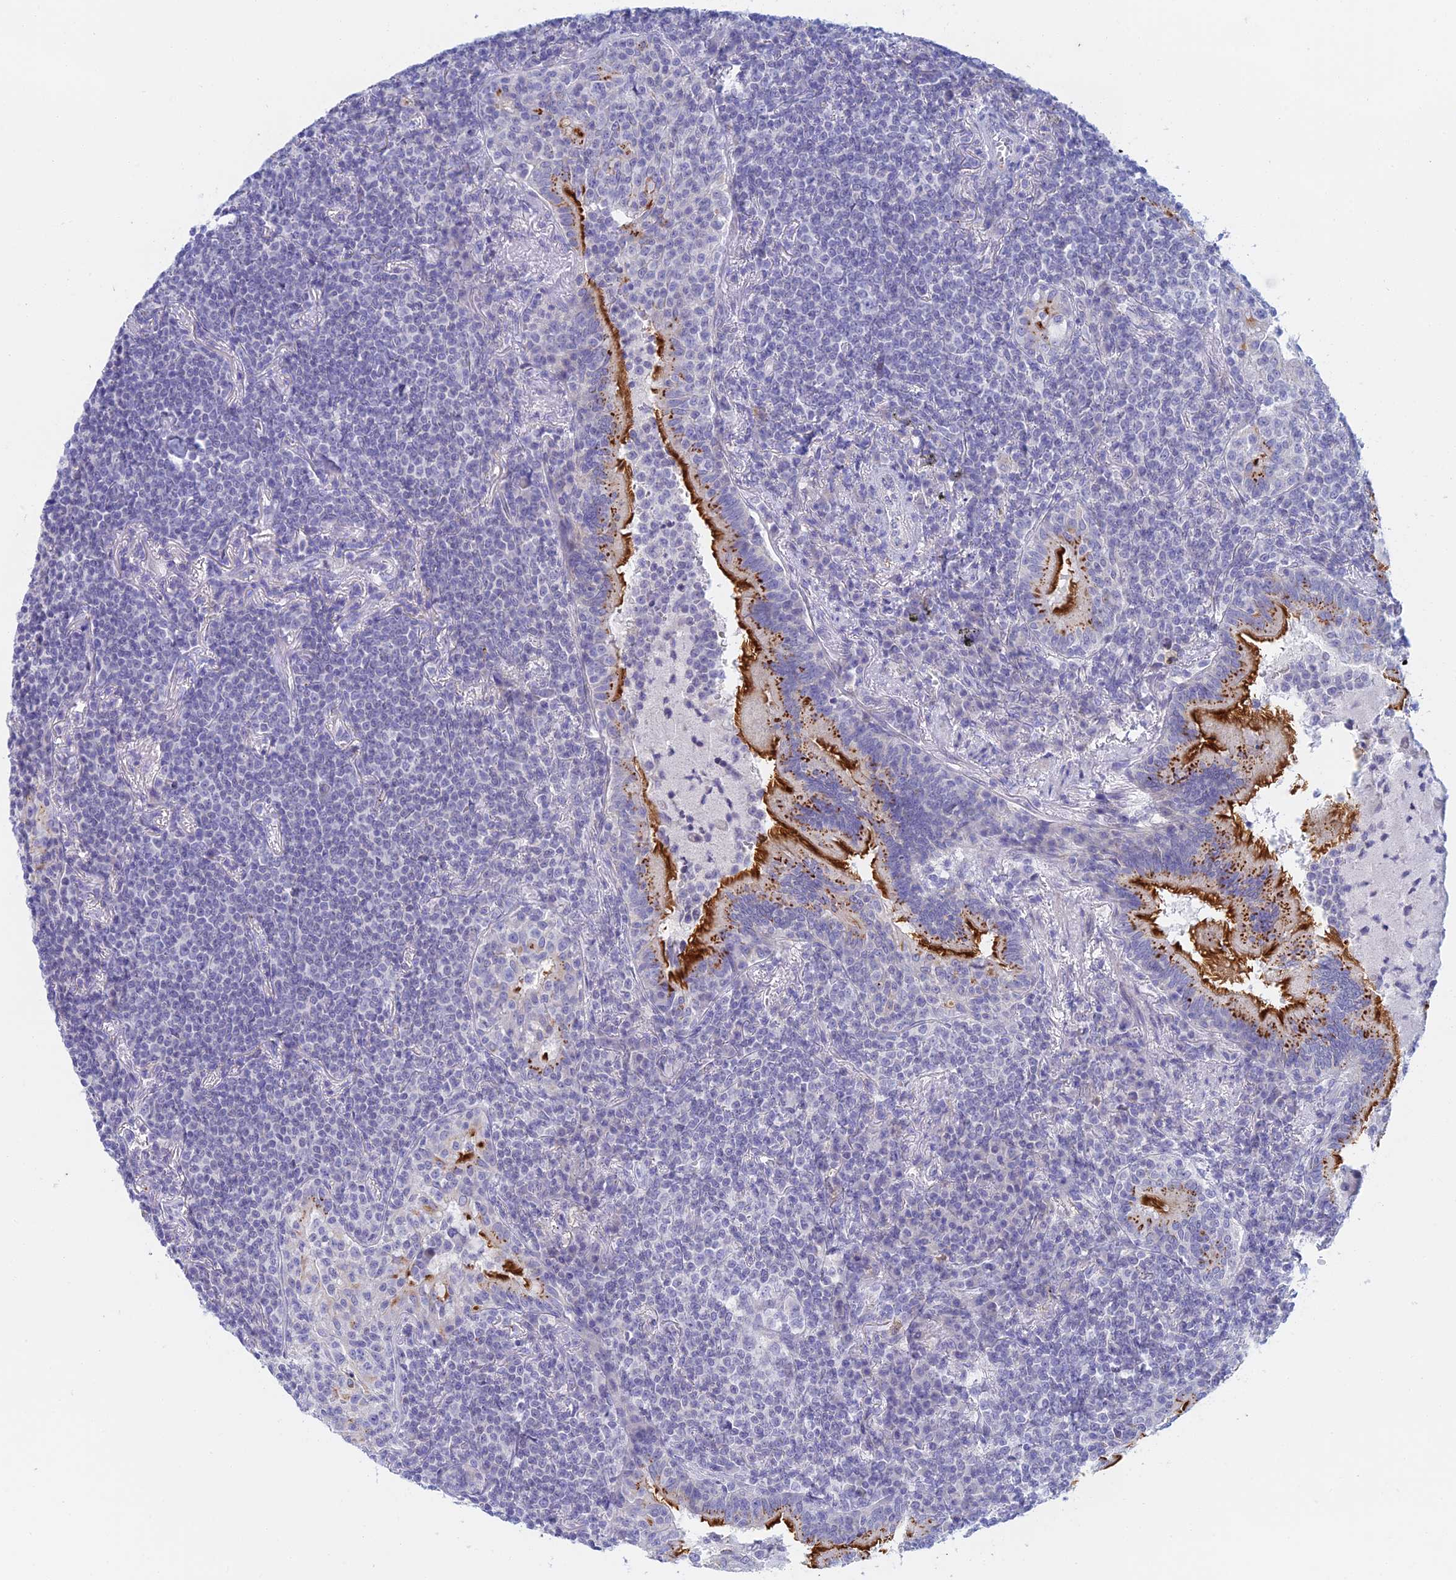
{"staining": {"intensity": "negative", "quantity": "none", "location": "none"}, "tissue": "lymphoma", "cell_type": "Tumor cells", "image_type": "cancer", "snomed": [{"axis": "morphology", "description": "Malignant lymphoma, non-Hodgkin's type, Low grade"}, {"axis": "topography", "description": "Lung"}], "caption": "The image reveals no significant expression in tumor cells of lymphoma.", "gene": "SLC24A3", "patient": {"sex": "female", "age": 71}}